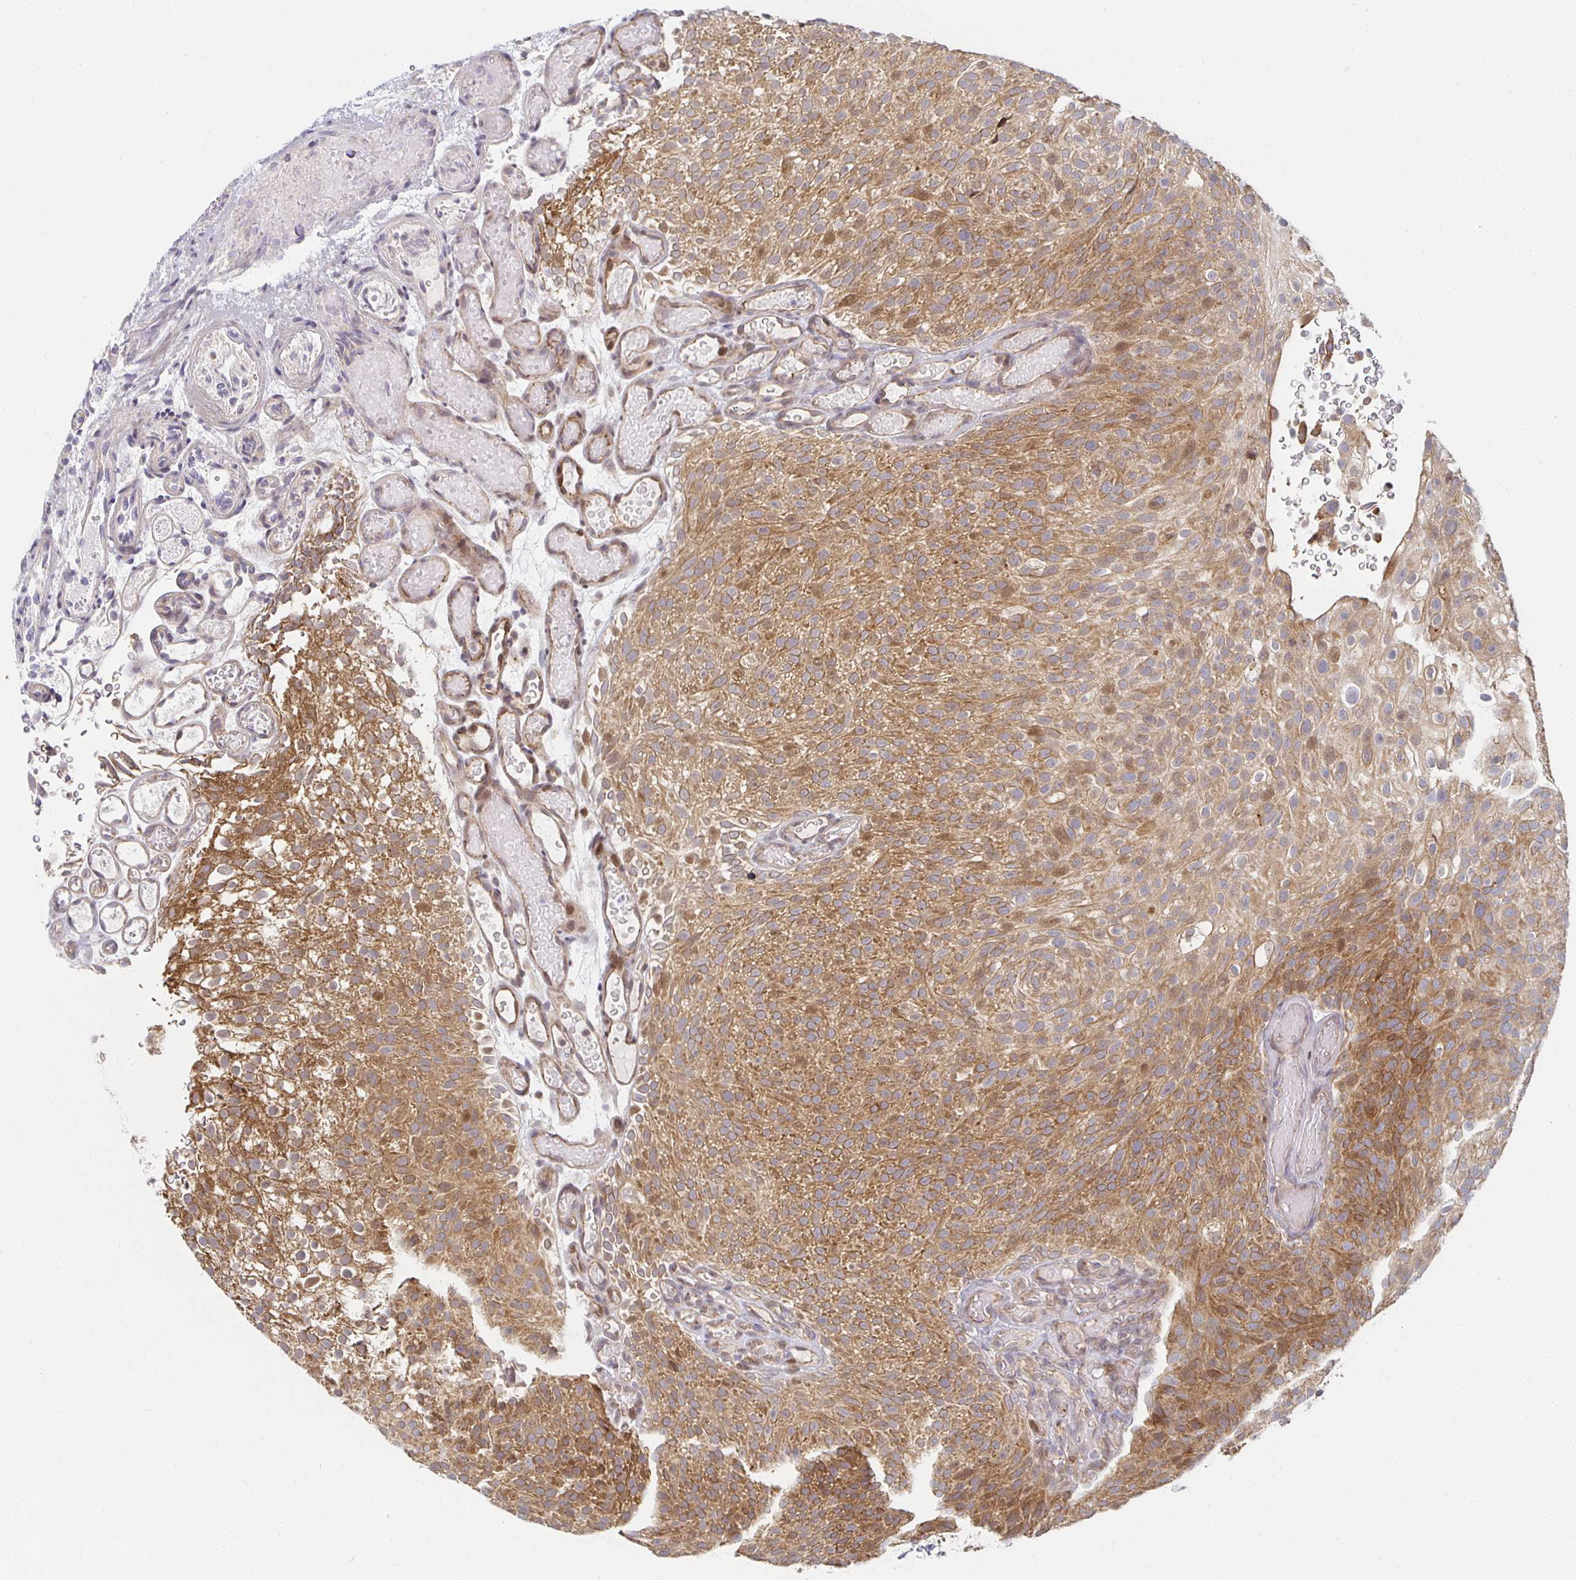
{"staining": {"intensity": "moderate", "quantity": ">75%", "location": "cytoplasmic/membranous"}, "tissue": "urothelial cancer", "cell_type": "Tumor cells", "image_type": "cancer", "snomed": [{"axis": "morphology", "description": "Urothelial carcinoma, Low grade"}, {"axis": "topography", "description": "Urinary bladder"}], "caption": "Protein expression analysis of human urothelial carcinoma (low-grade) reveals moderate cytoplasmic/membranous expression in about >75% of tumor cells. (Stains: DAB in brown, nuclei in blue, Microscopy: brightfield microscopy at high magnification).", "gene": "HCFC1R1", "patient": {"sex": "male", "age": 78}}